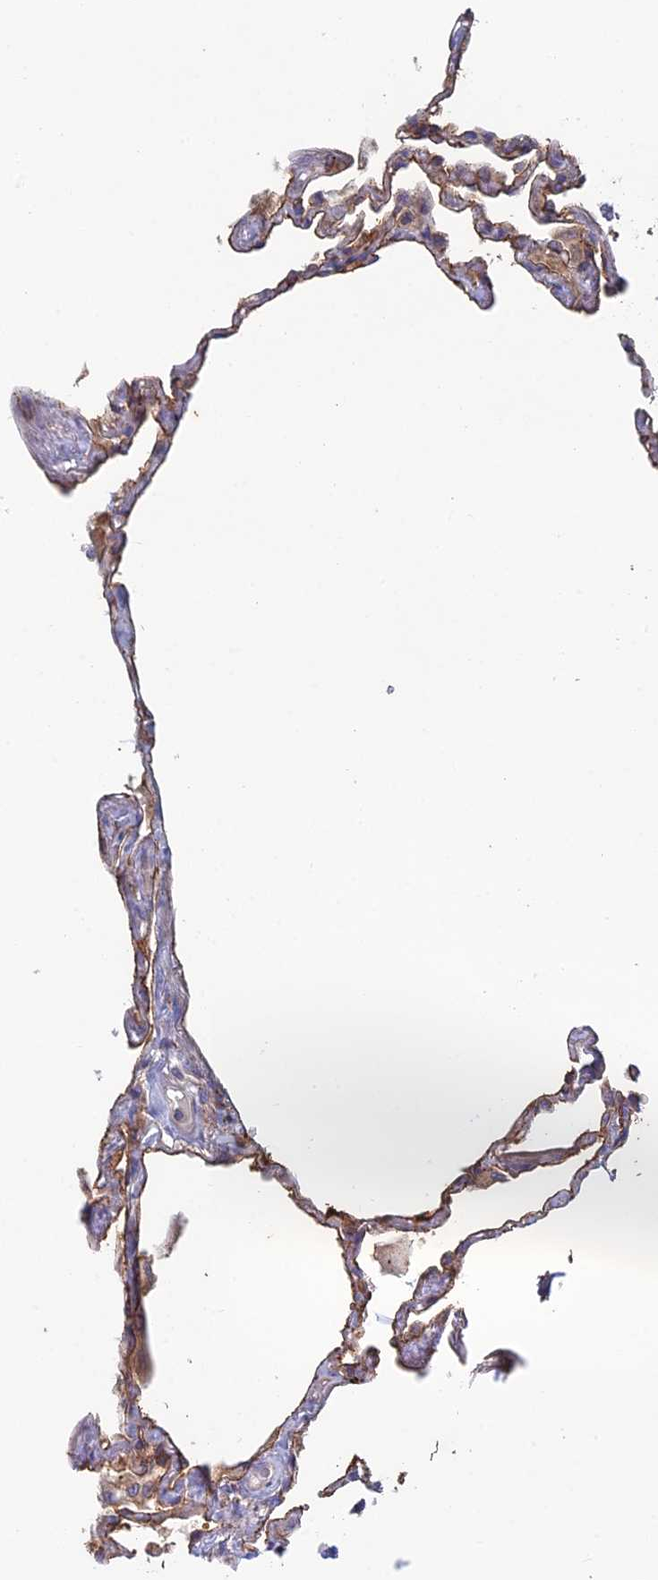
{"staining": {"intensity": "weak", "quantity": ">75%", "location": "cytoplasmic/membranous"}, "tissue": "lung", "cell_type": "Alveolar cells", "image_type": "normal", "snomed": [{"axis": "morphology", "description": "Normal tissue, NOS"}, {"axis": "topography", "description": "Lung"}], "caption": "An image of lung stained for a protein reveals weak cytoplasmic/membranous brown staining in alveolar cells.", "gene": "IFTAP", "patient": {"sex": "female", "age": 67}}